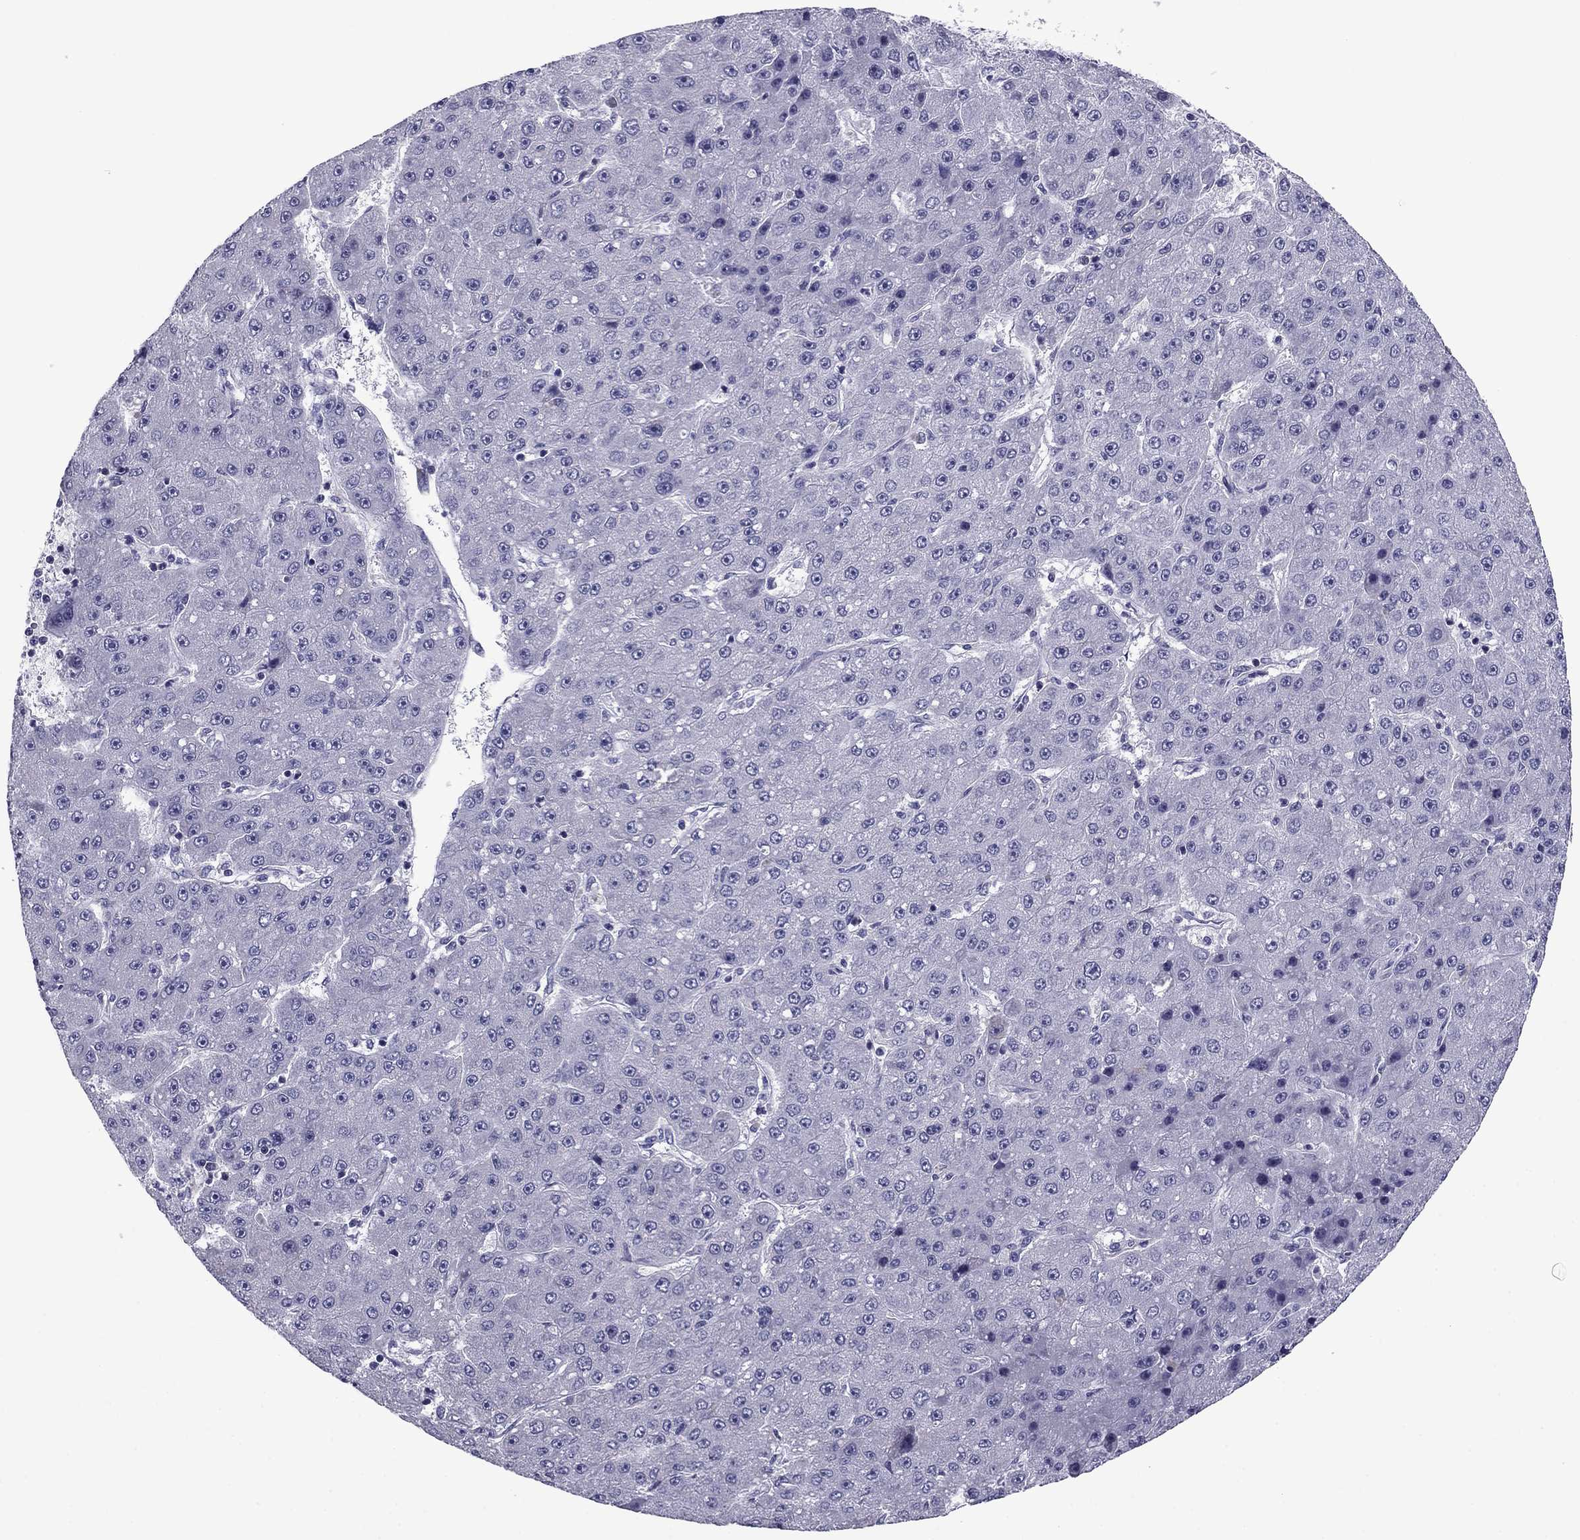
{"staining": {"intensity": "negative", "quantity": "none", "location": "none"}, "tissue": "liver cancer", "cell_type": "Tumor cells", "image_type": "cancer", "snomed": [{"axis": "morphology", "description": "Carcinoma, Hepatocellular, NOS"}, {"axis": "topography", "description": "Liver"}], "caption": "Liver hepatocellular carcinoma stained for a protein using IHC demonstrates no expression tumor cells.", "gene": "TMED3", "patient": {"sex": "male", "age": 67}}